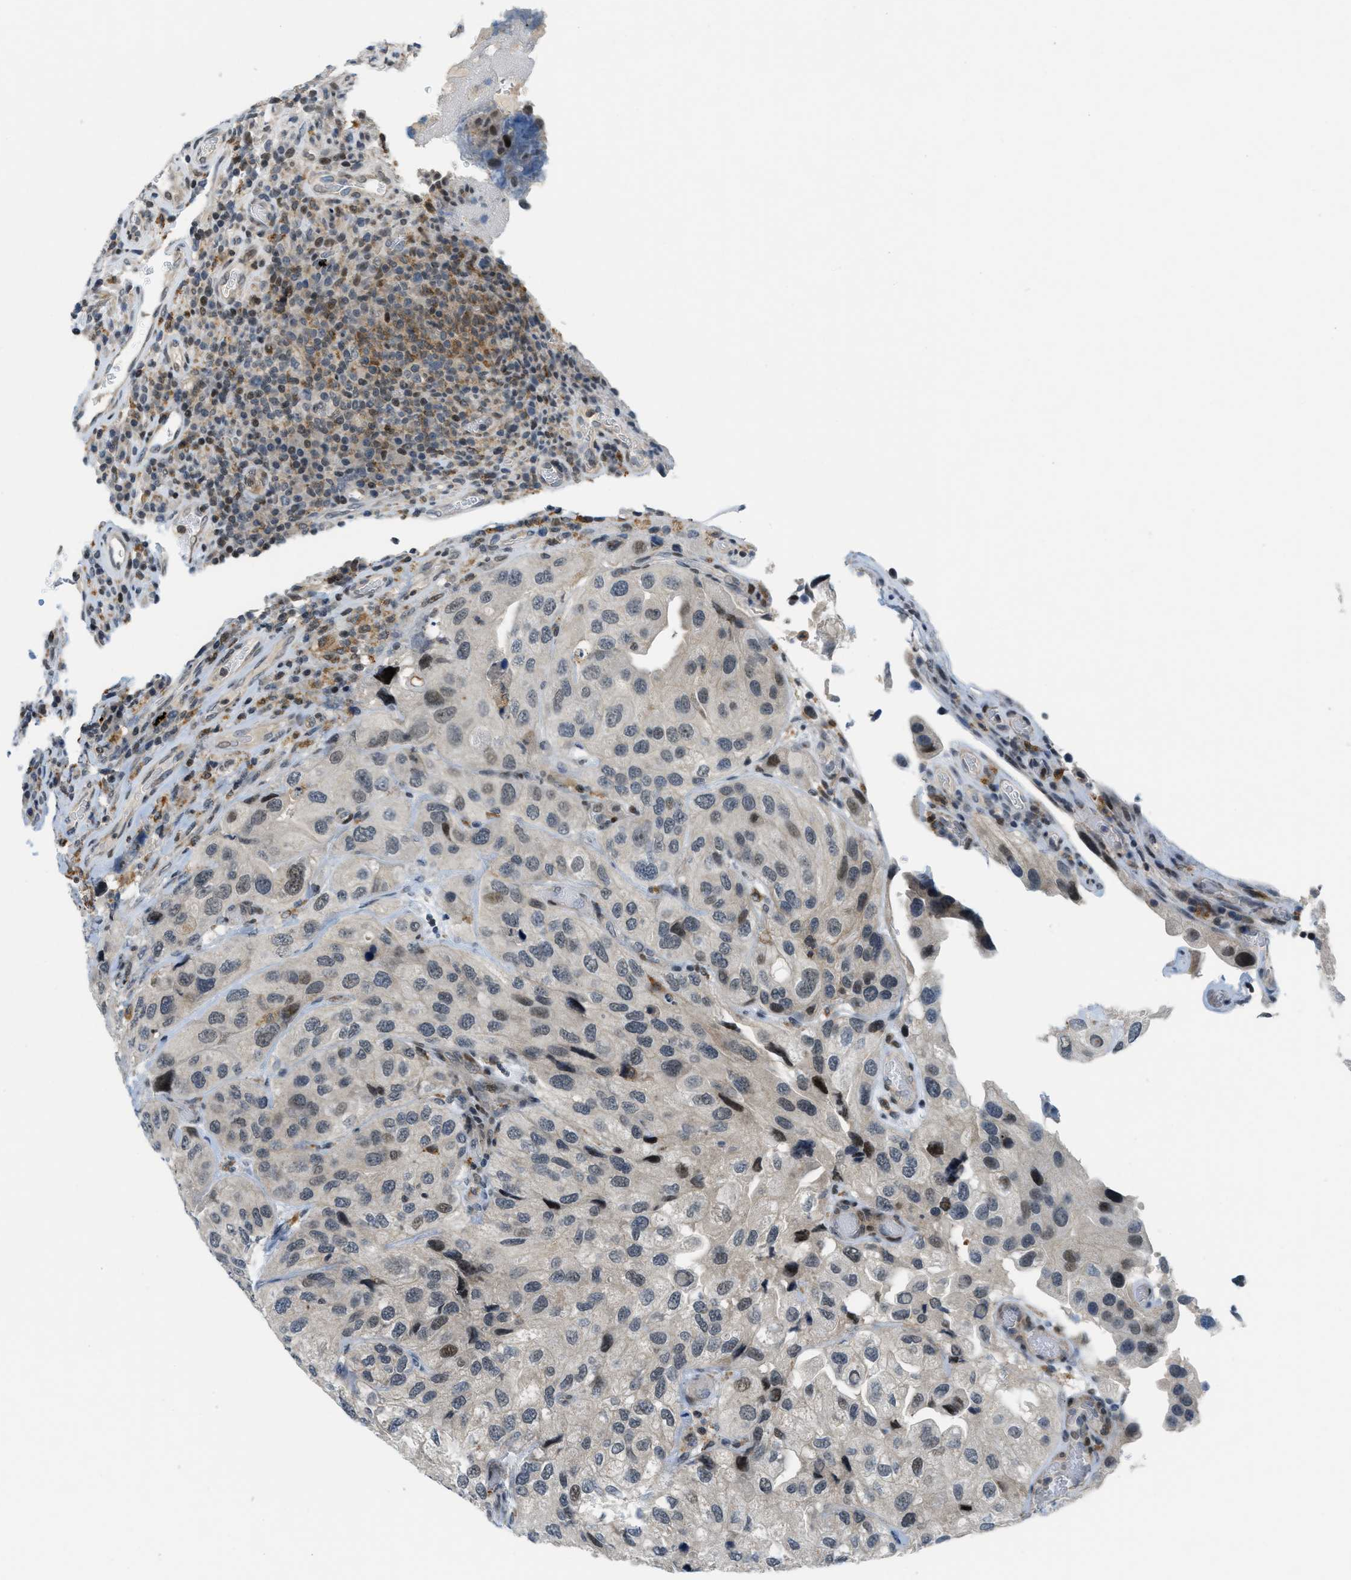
{"staining": {"intensity": "moderate", "quantity": "<25%", "location": "nuclear"}, "tissue": "urothelial cancer", "cell_type": "Tumor cells", "image_type": "cancer", "snomed": [{"axis": "morphology", "description": "Urothelial carcinoma, High grade"}, {"axis": "topography", "description": "Urinary bladder"}], "caption": "Human urothelial cancer stained for a protein (brown) displays moderate nuclear positive staining in about <25% of tumor cells.", "gene": "ING1", "patient": {"sex": "female", "age": 64}}